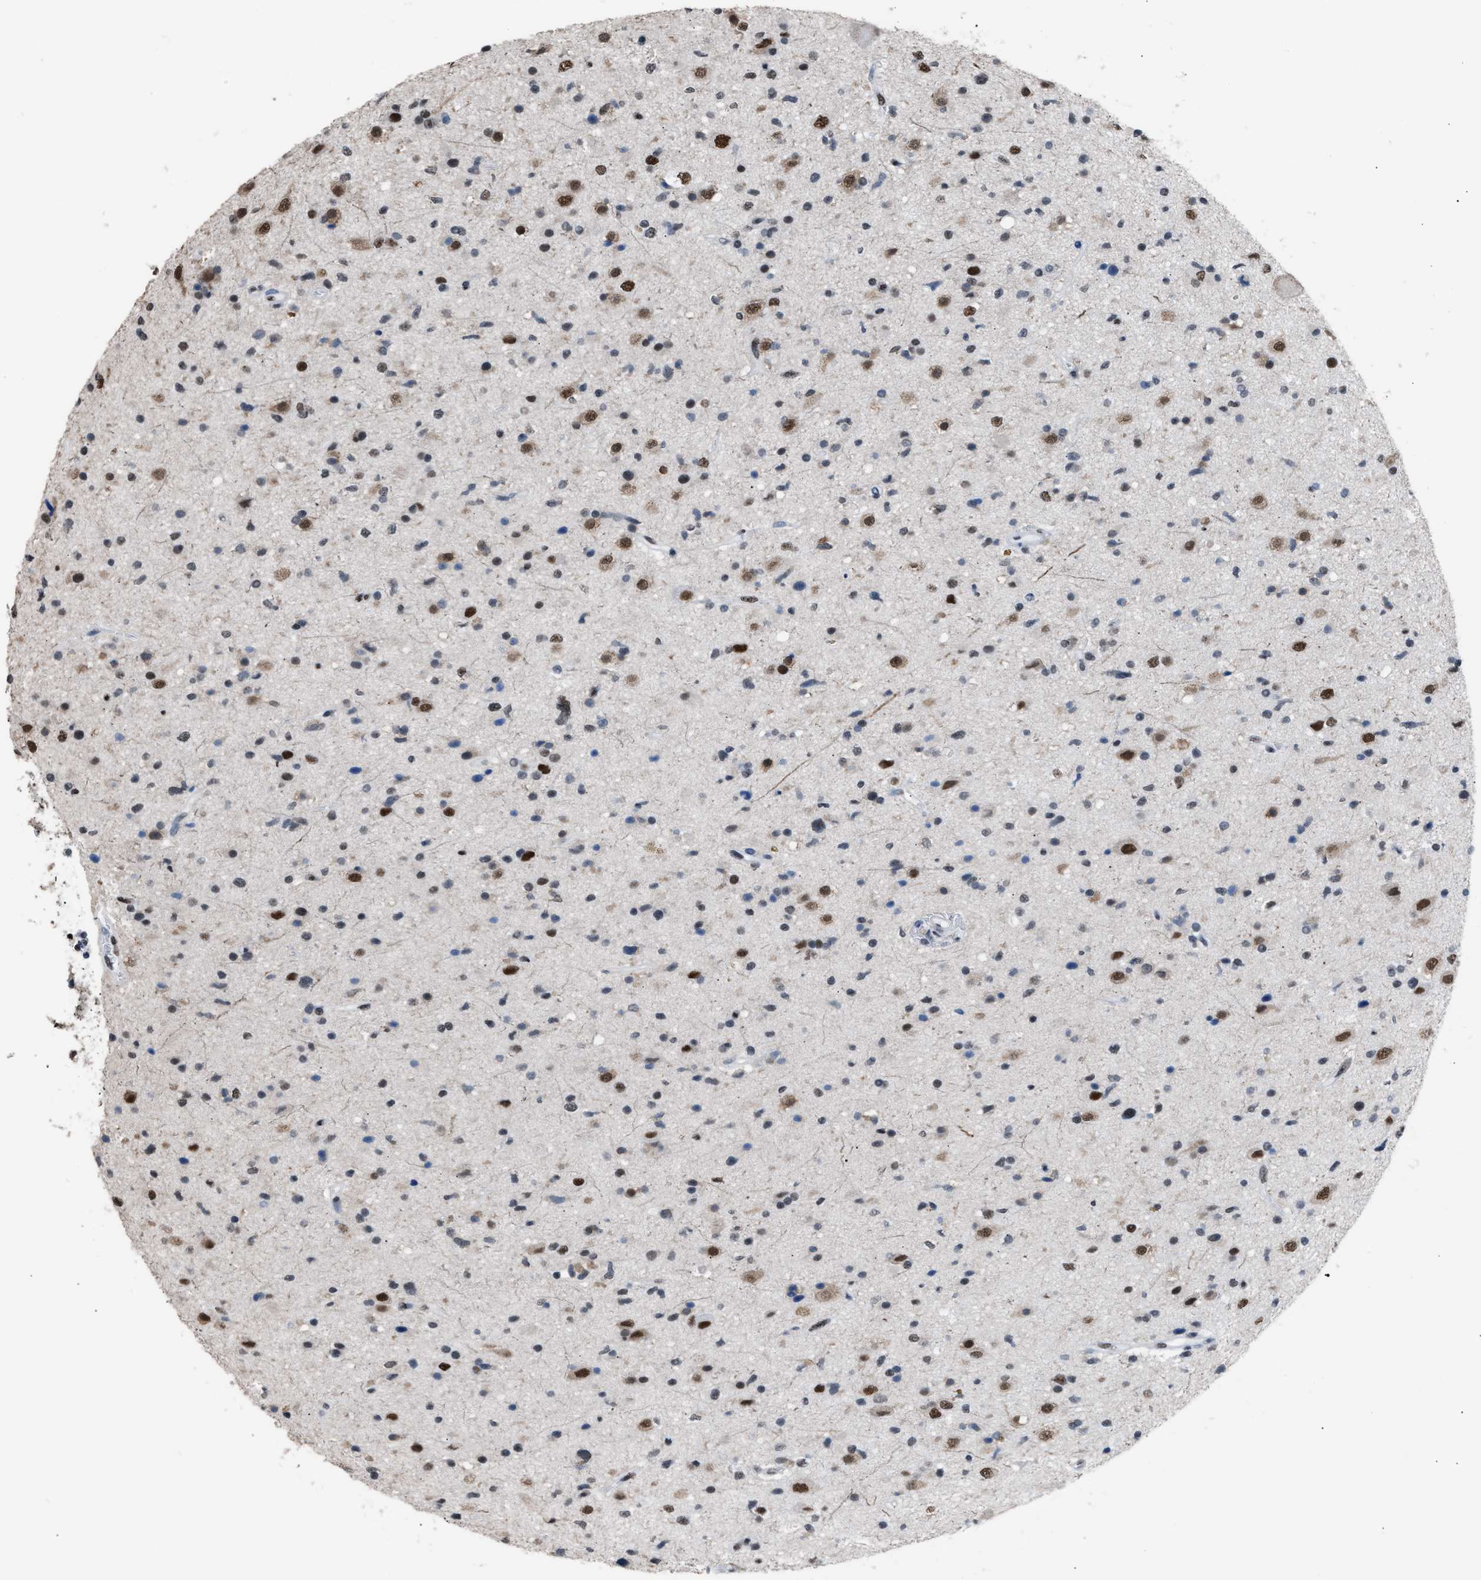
{"staining": {"intensity": "strong", "quantity": "<25%", "location": "nuclear"}, "tissue": "glioma", "cell_type": "Tumor cells", "image_type": "cancer", "snomed": [{"axis": "morphology", "description": "Glioma, malignant, High grade"}, {"axis": "topography", "description": "Brain"}], "caption": "This histopathology image exhibits high-grade glioma (malignant) stained with IHC to label a protein in brown. The nuclear of tumor cells show strong positivity for the protein. Nuclei are counter-stained blue.", "gene": "CCAR2", "patient": {"sex": "male", "age": 33}}